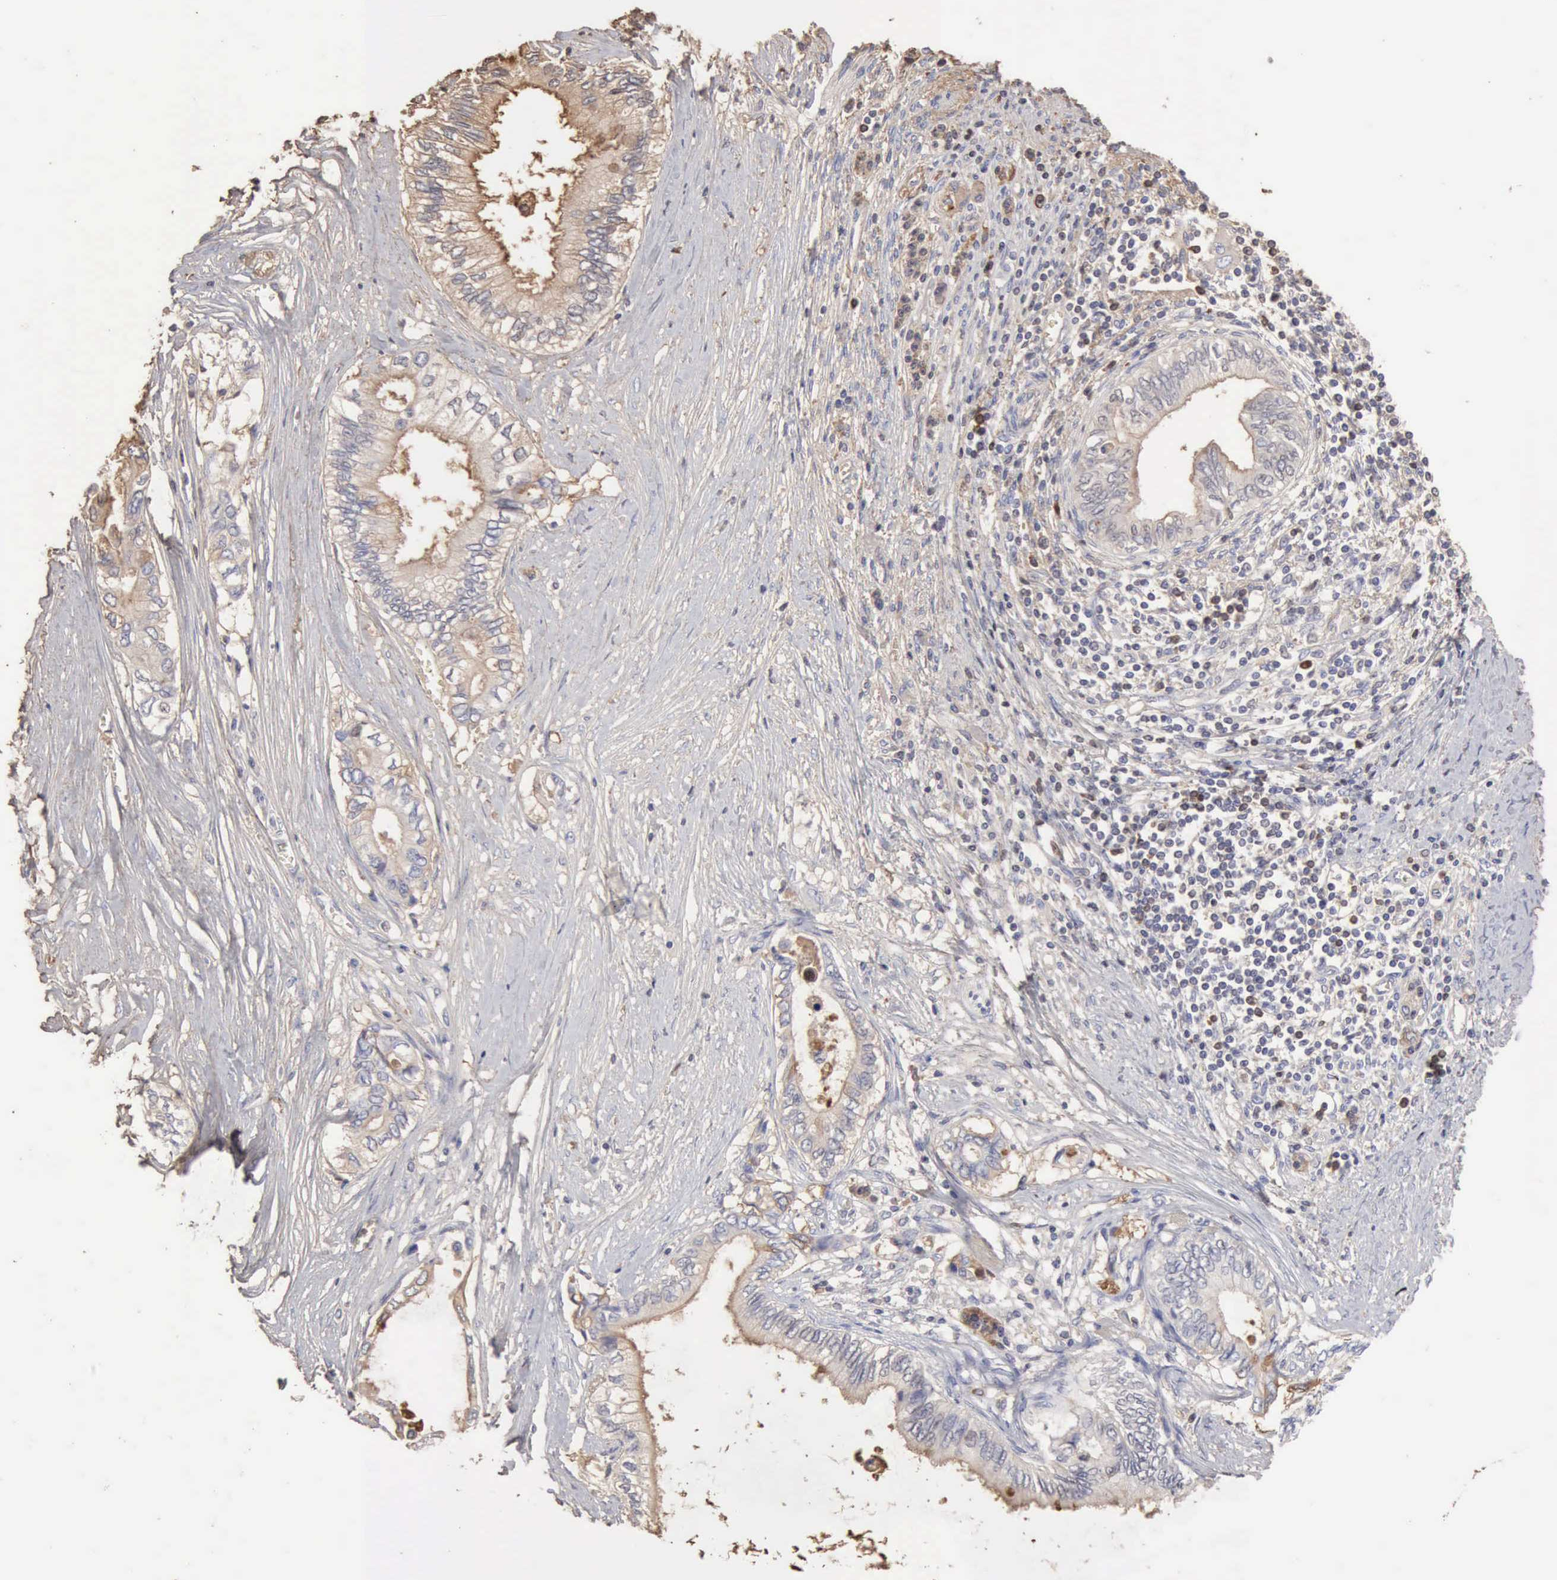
{"staining": {"intensity": "negative", "quantity": "none", "location": "none"}, "tissue": "pancreatic cancer", "cell_type": "Tumor cells", "image_type": "cancer", "snomed": [{"axis": "morphology", "description": "Adenocarcinoma, NOS"}, {"axis": "topography", "description": "Pancreas"}], "caption": "IHC micrograph of human pancreatic cancer (adenocarcinoma) stained for a protein (brown), which displays no positivity in tumor cells. (DAB IHC with hematoxylin counter stain).", "gene": "SERPINA1", "patient": {"sex": "female", "age": 66}}